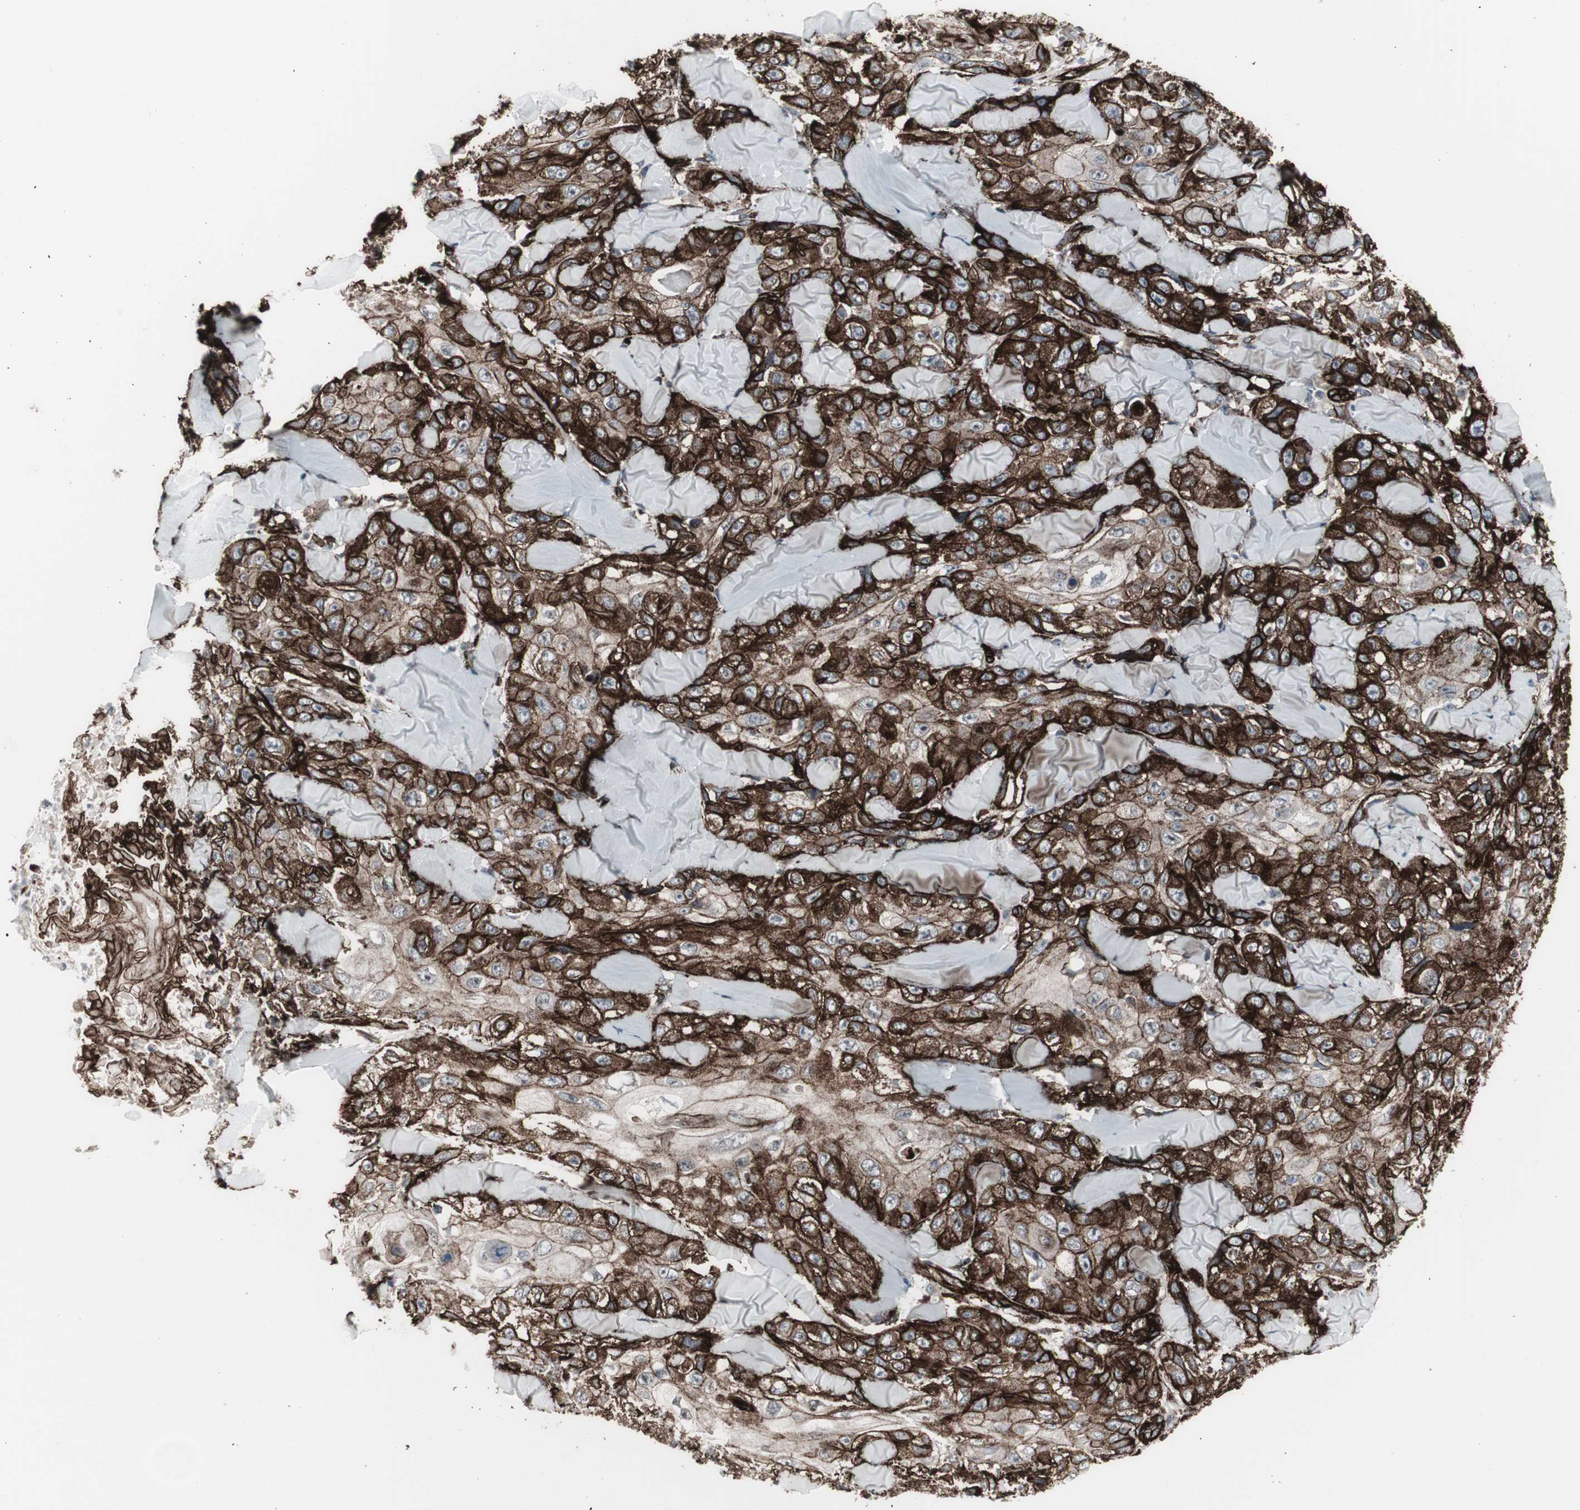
{"staining": {"intensity": "strong", "quantity": ">75%", "location": "cytoplasmic/membranous"}, "tissue": "skin cancer", "cell_type": "Tumor cells", "image_type": "cancer", "snomed": [{"axis": "morphology", "description": "Squamous cell carcinoma, NOS"}, {"axis": "topography", "description": "Skin"}], "caption": "Skin cancer (squamous cell carcinoma) tissue demonstrates strong cytoplasmic/membranous expression in approximately >75% of tumor cells, visualized by immunohistochemistry.", "gene": "PDGFA", "patient": {"sex": "male", "age": 86}}